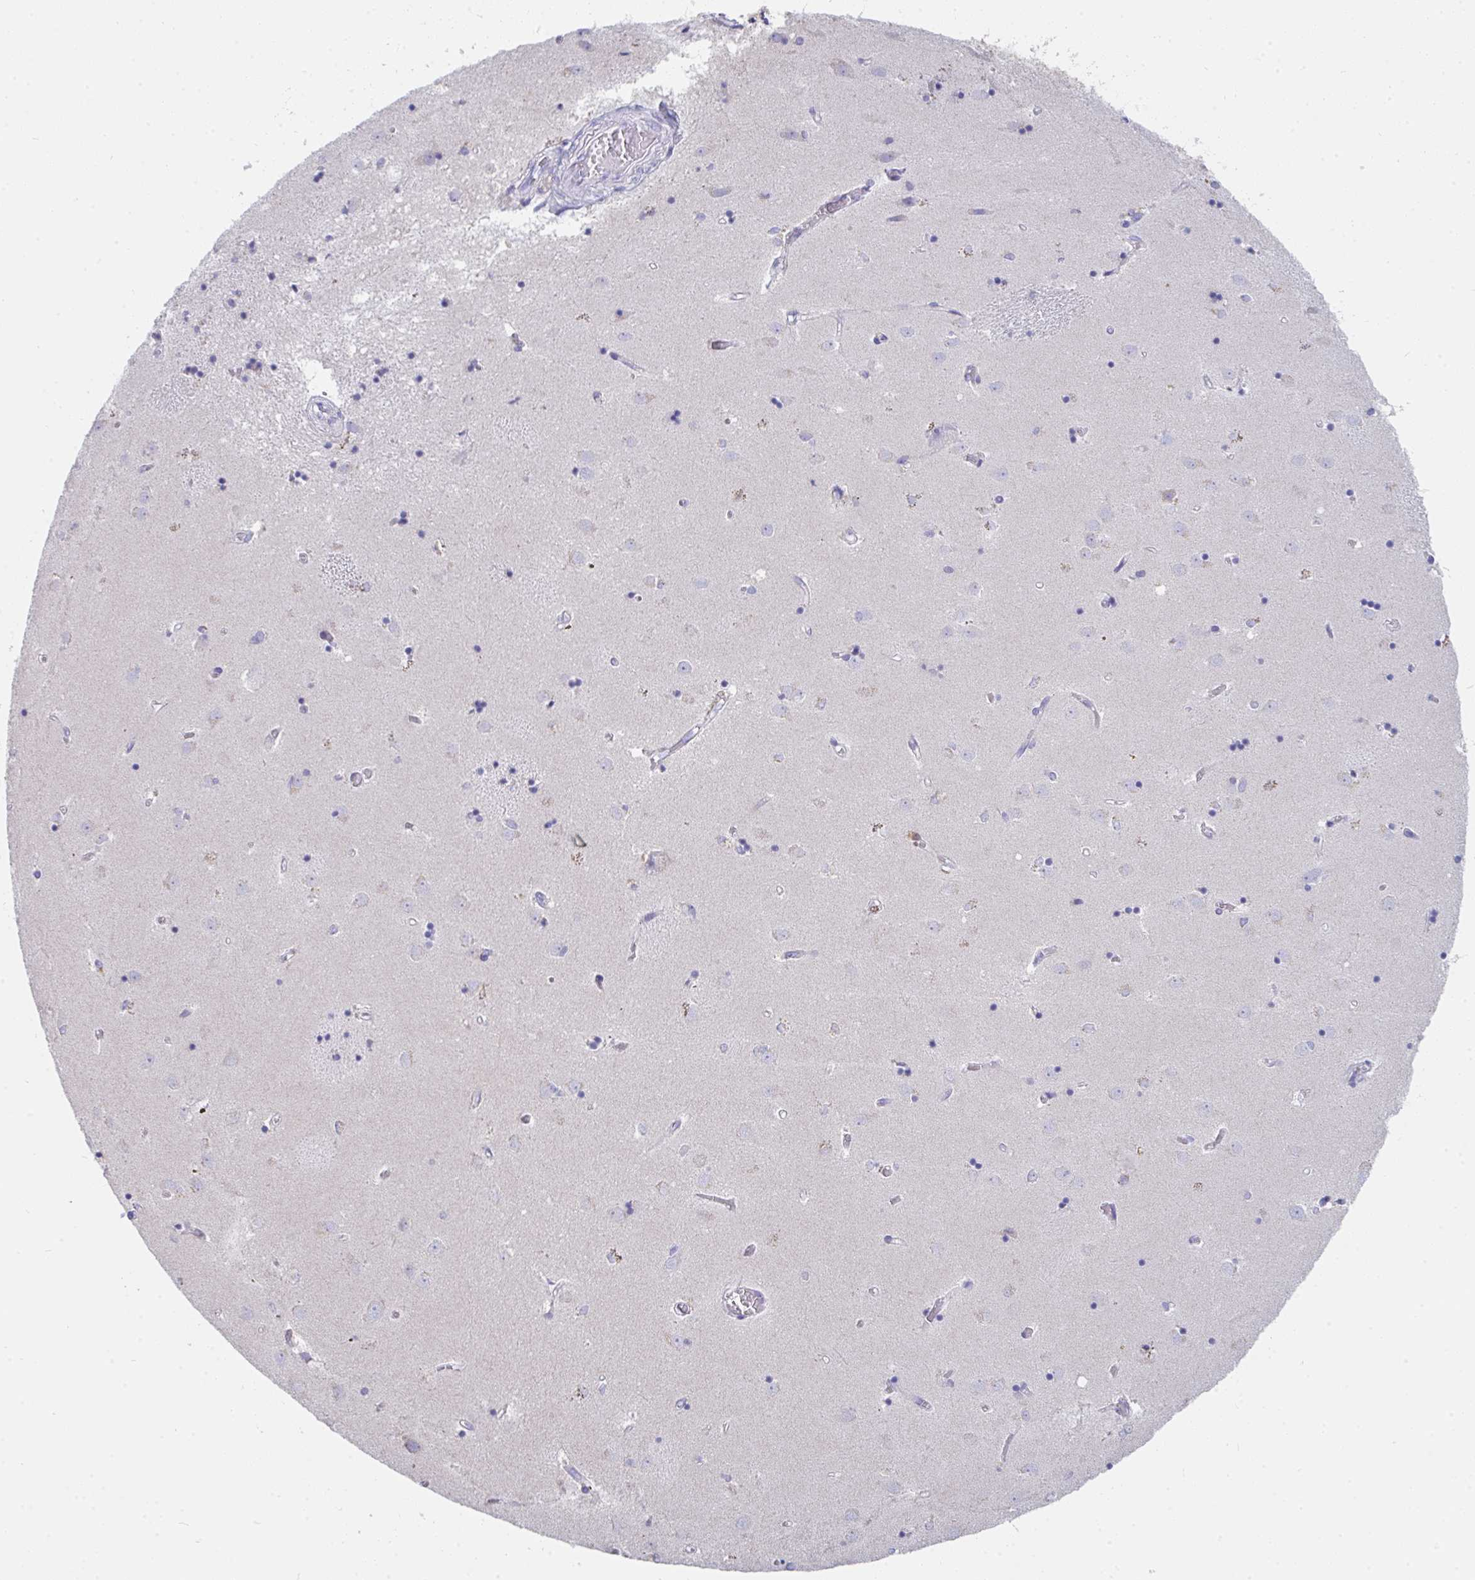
{"staining": {"intensity": "negative", "quantity": "none", "location": "none"}, "tissue": "caudate", "cell_type": "Glial cells", "image_type": "normal", "snomed": [{"axis": "morphology", "description": "Normal tissue, NOS"}, {"axis": "topography", "description": "Lateral ventricle wall"}], "caption": "There is no significant expression in glial cells of caudate. The staining was performed using DAB to visualize the protein expression in brown, while the nuclei were stained in blue with hematoxylin (Magnification: 20x).", "gene": "AIFM1", "patient": {"sex": "male", "age": 54}}